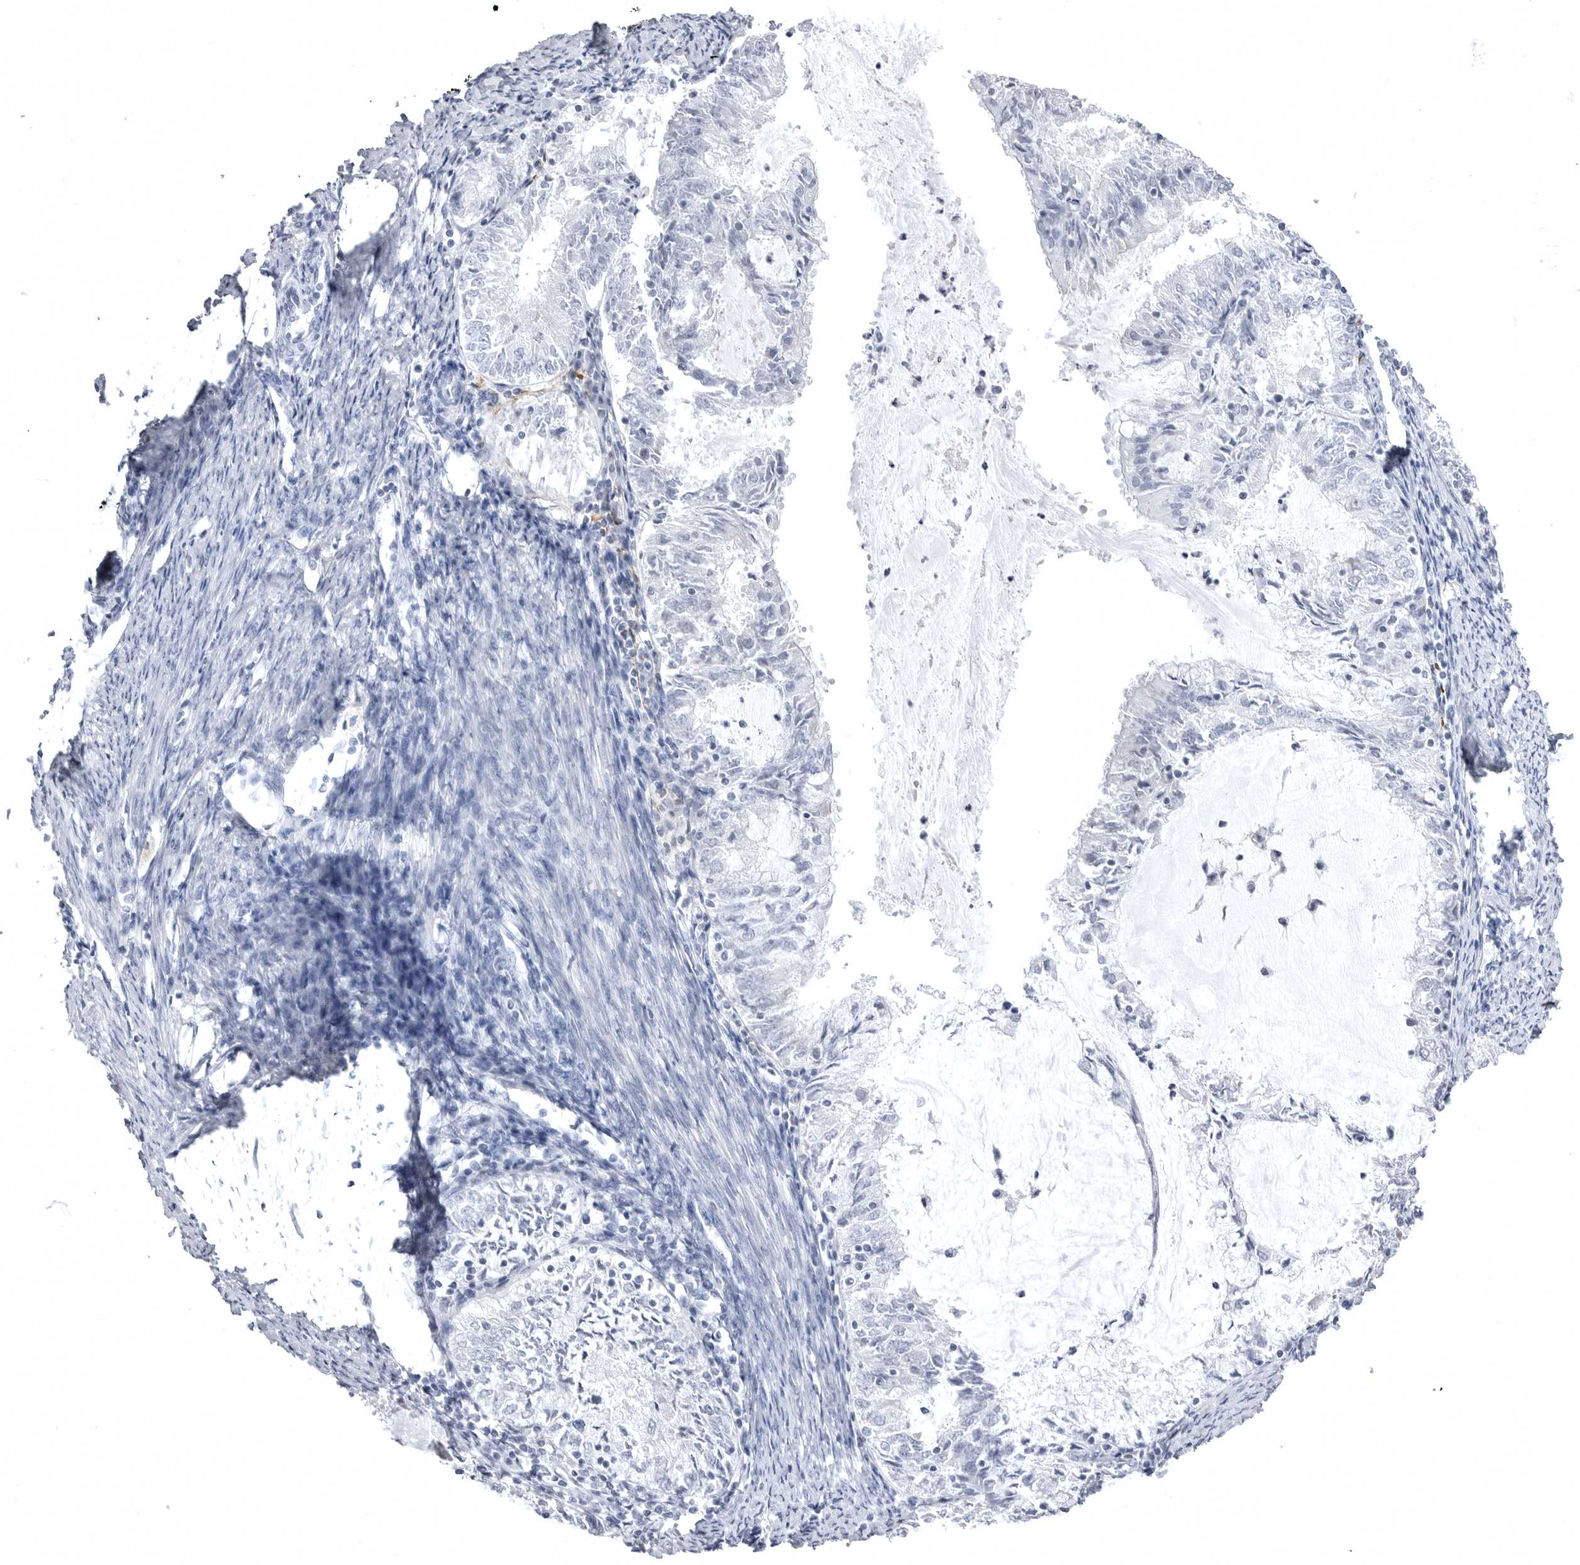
{"staining": {"intensity": "negative", "quantity": "none", "location": "none"}, "tissue": "endometrial cancer", "cell_type": "Tumor cells", "image_type": "cancer", "snomed": [{"axis": "morphology", "description": "Adenocarcinoma, NOS"}, {"axis": "topography", "description": "Endometrium"}], "caption": "A micrograph of human endometrial cancer (adenocarcinoma) is negative for staining in tumor cells.", "gene": "TUFM", "patient": {"sex": "female", "age": 57}}